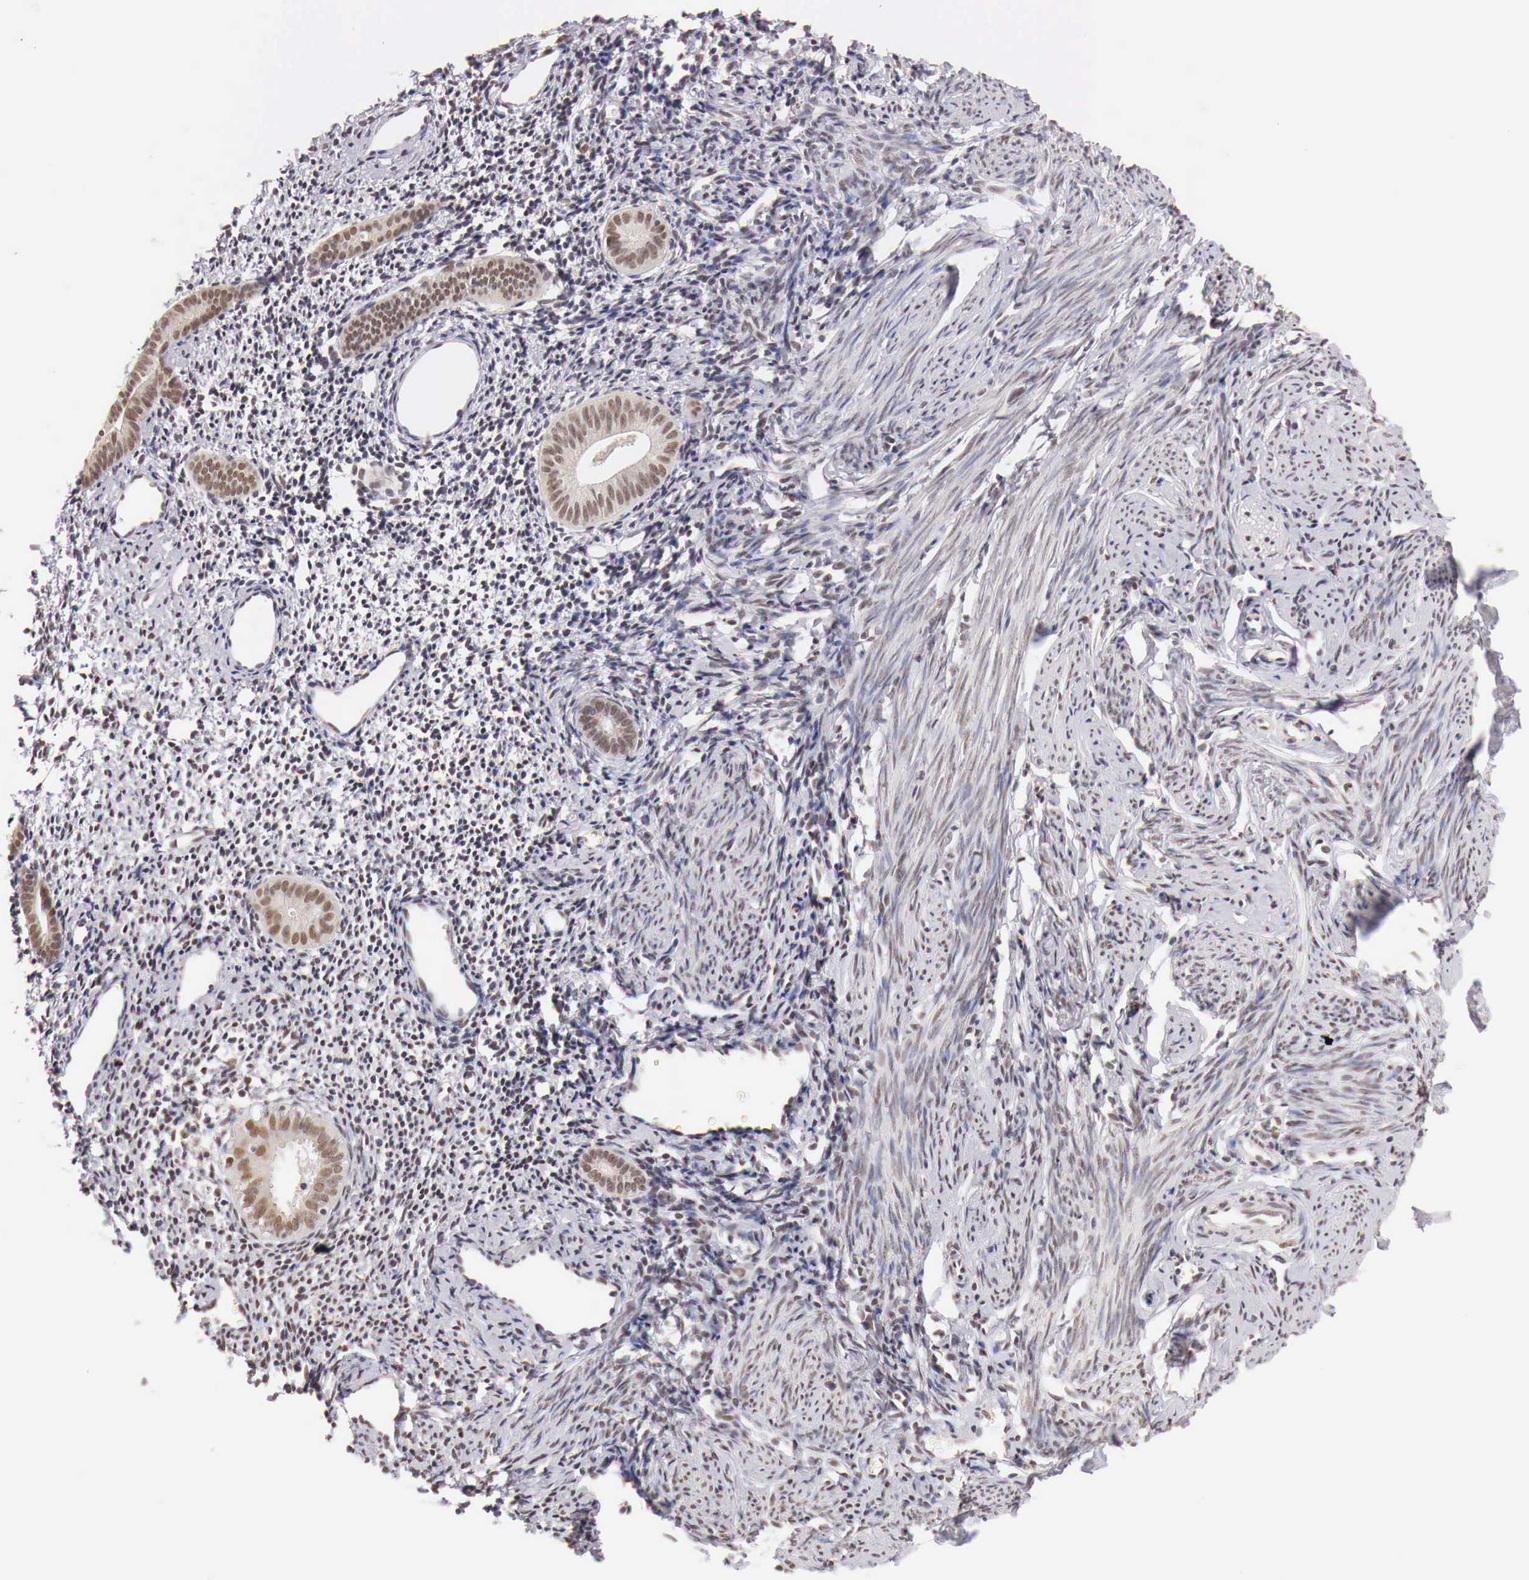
{"staining": {"intensity": "weak", "quantity": "25%-75%", "location": "nuclear"}, "tissue": "endometrium", "cell_type": "Cells in endometrial stroma", "image_type": "normal", "snomed": [{"axis": "morphology", "description": "Normal tissue, NOS"}, {"axis": "morphology", "description": "Neoplasm, benign, NOS"}, {"axis": "topography", "description": "Uterus"}], "caption": "Unremarkable endometrium demonstrates weak nuclear positivity in approximately 25%-75% of cells in endometrial stroma.", "gene": "GPKOW", "patient": {"sex": "female", "age": 55}}